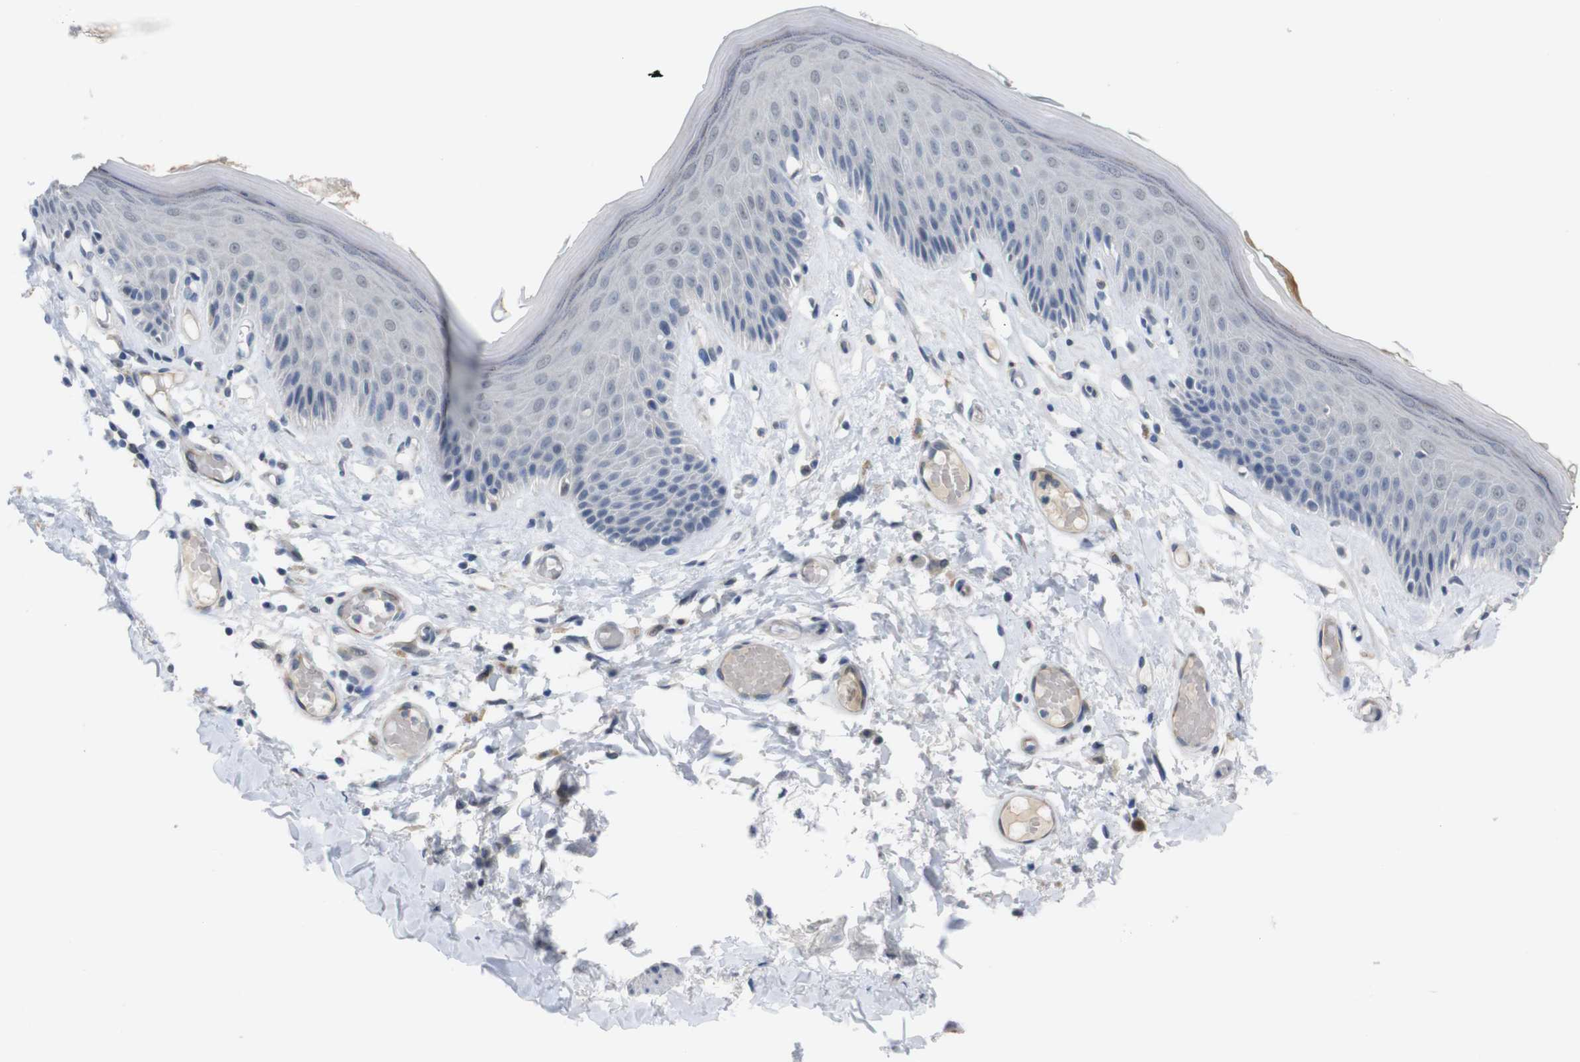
{"staining": {"intensity": "weak", "quantity": "<25%", "location": "cytoplasmic/membranous"}, "tissue": "skin", "cell_type": "Epidermal cells", "image_type": "normal", "snomed": [{"axis": "morphology", "description": "Normal tissue, NOS"}, {"axis": "topography", "description": "Vulva"}], "caption": "Immunohistochemical staining of benign human skin exhibits no significant staining in epidermal cells. (Brightfield microscopy of DAB (3,3'-diaminobenzidine) immunohistochemistry (IHC) at high magnification).", "gene": "CHRM5", "patient": {"sex": "female", "age": 73}}